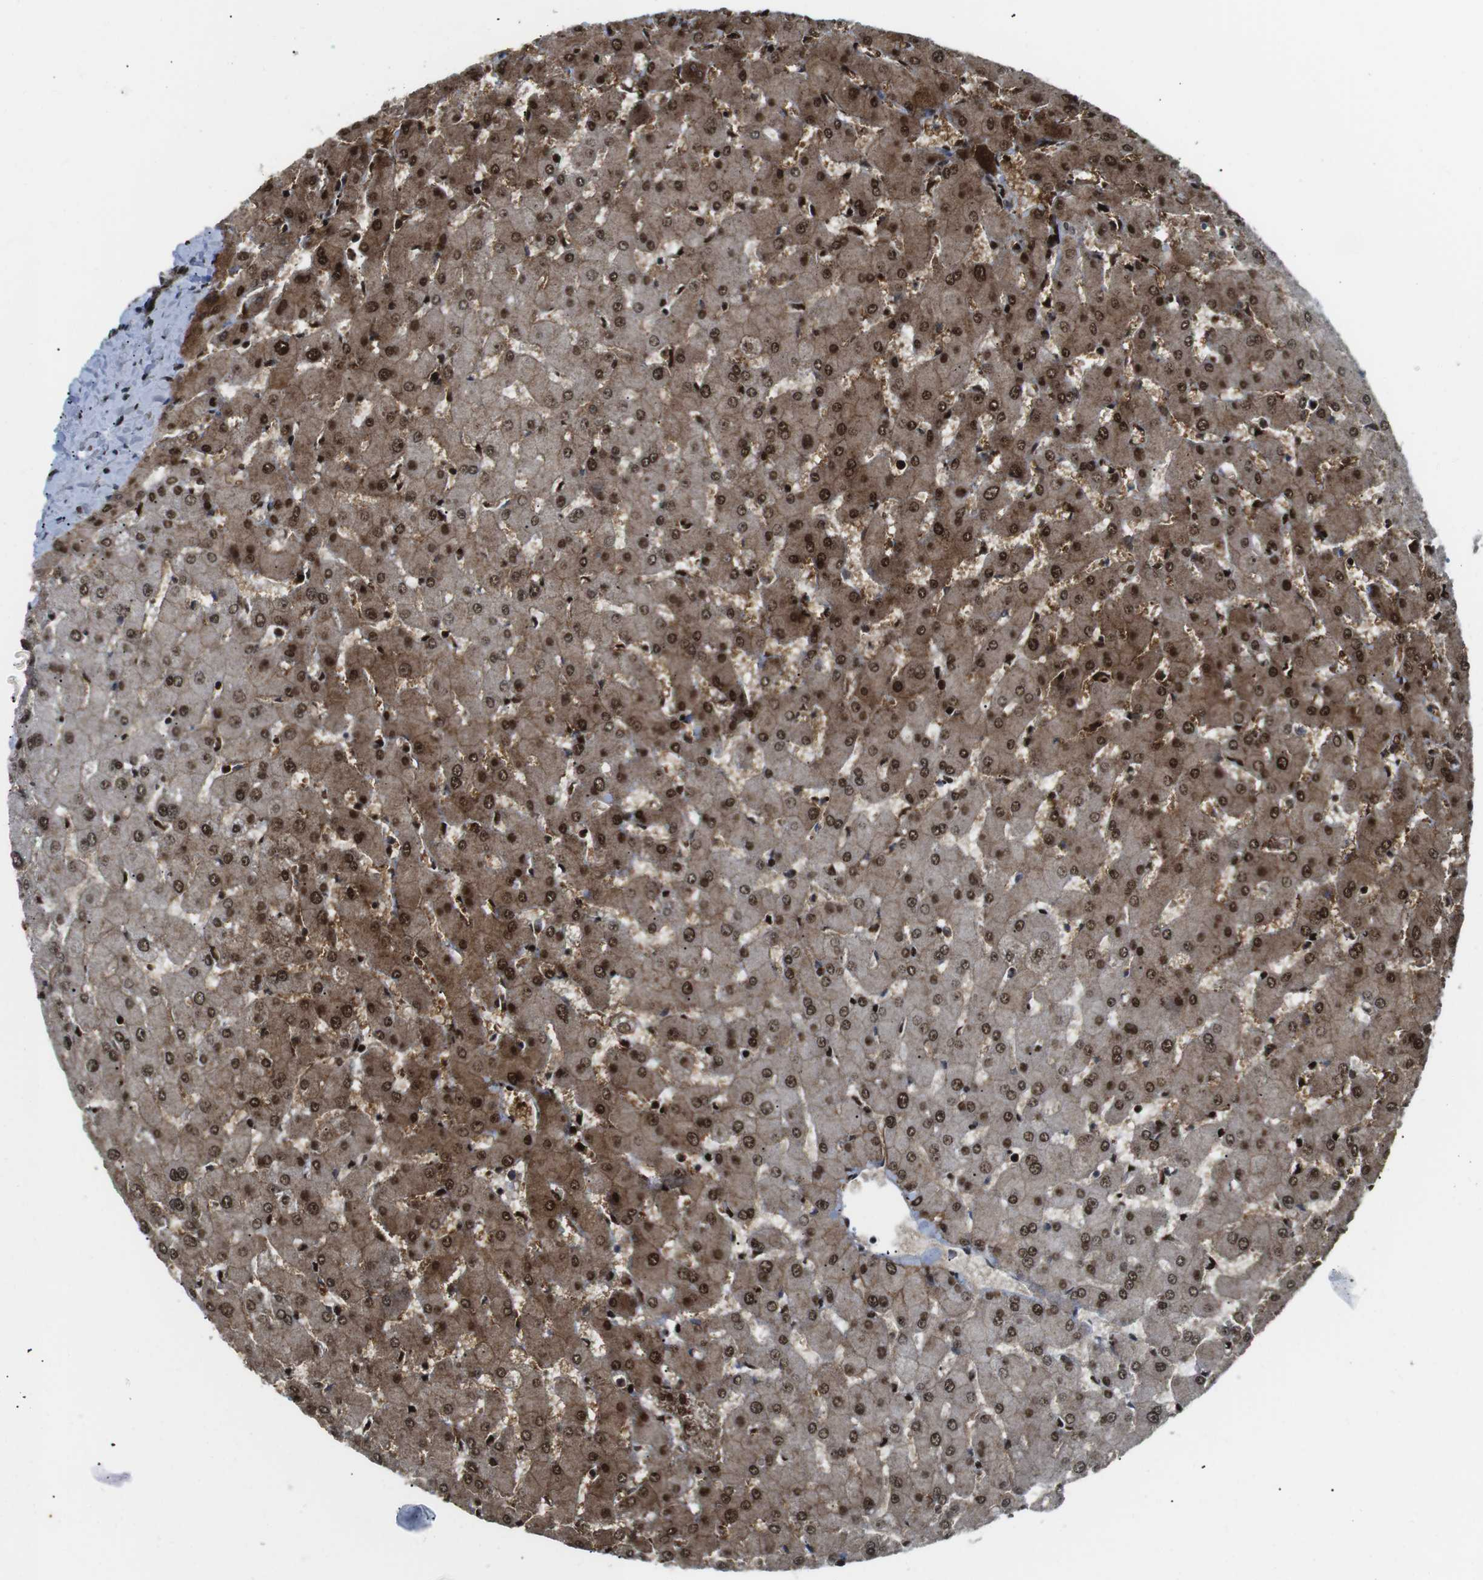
{"staining": {"intensity": "strong", "quantity": ">75%", "location": "nuclear"}, "tissue": "liver", "cell_type": "Cholangiocytes", "image_type": "normal", "snomed": [{"axis": "morphology", "description": "Normal tissue, NOS"}, {"axis": "topography", "description": "Liver"}], "caption": "High-magnification brightfield microscopy of benign liver stained with DAB (3,3'-diaminobenzidine) (brown) and counterstained with hematoxylin (blue). cholangiocytes exhibit strong nuclear positivity is present in approximately>75% of cells. (DAB IHC, brown staining for protein, blue staining for nuclei).", "gene": "ARID1A", "patient": {"sex": "female", "age": 63}}